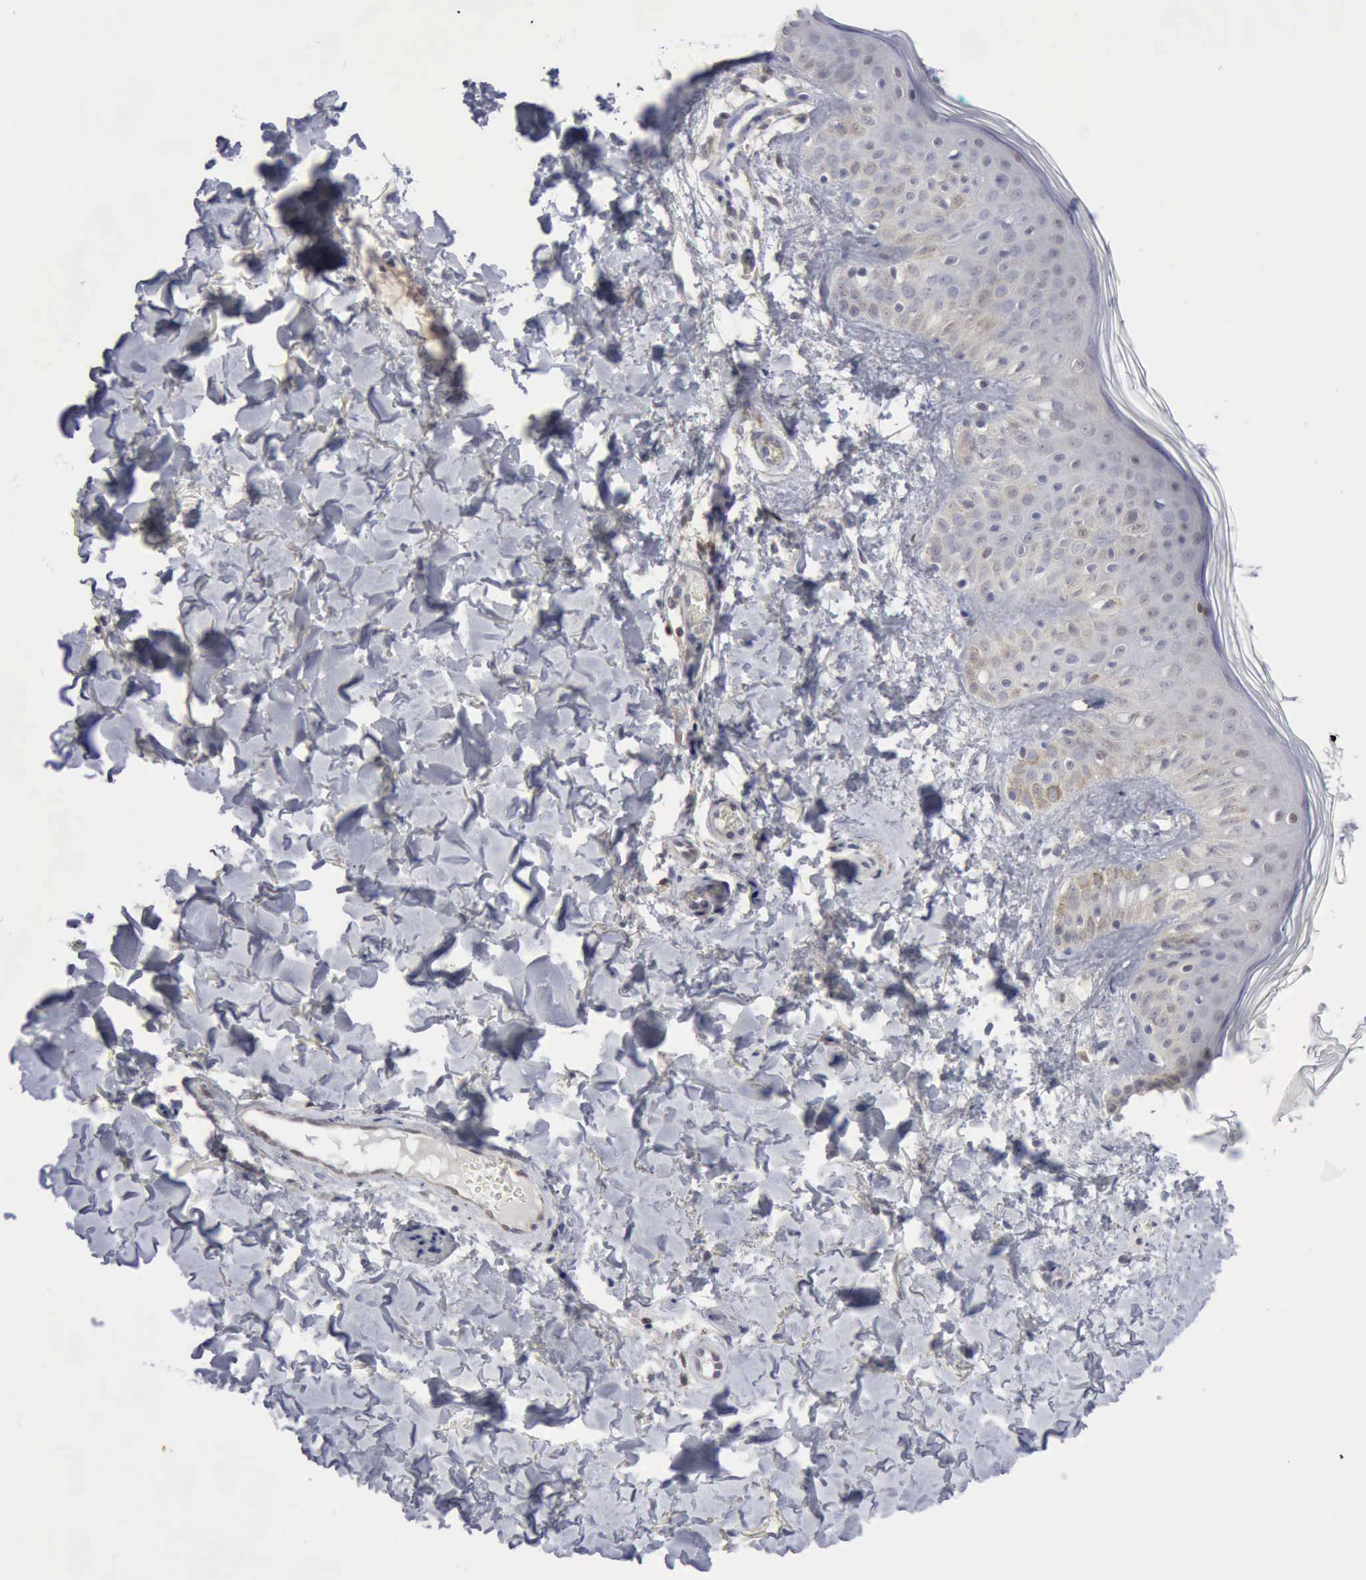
{"staining": {"intensity": "negative", "quantity": "none", "location": "none"}, "tissue": "skin", "cell_type": "Fibroblasts", "image_type": "normal", "snomed": [{"axis": "morphology", "description": "Normal tissue, NOS"}, {"axis": "topography", "description": "Skin"}], "caption": "Protein analysis of normal skin displays no significant positivity in fibroblasts. (Immunohistochemistry, brightfield microscopy, high magnification).", "gene": "STAT1", "patient": {"sex": "male", "age": 32}}